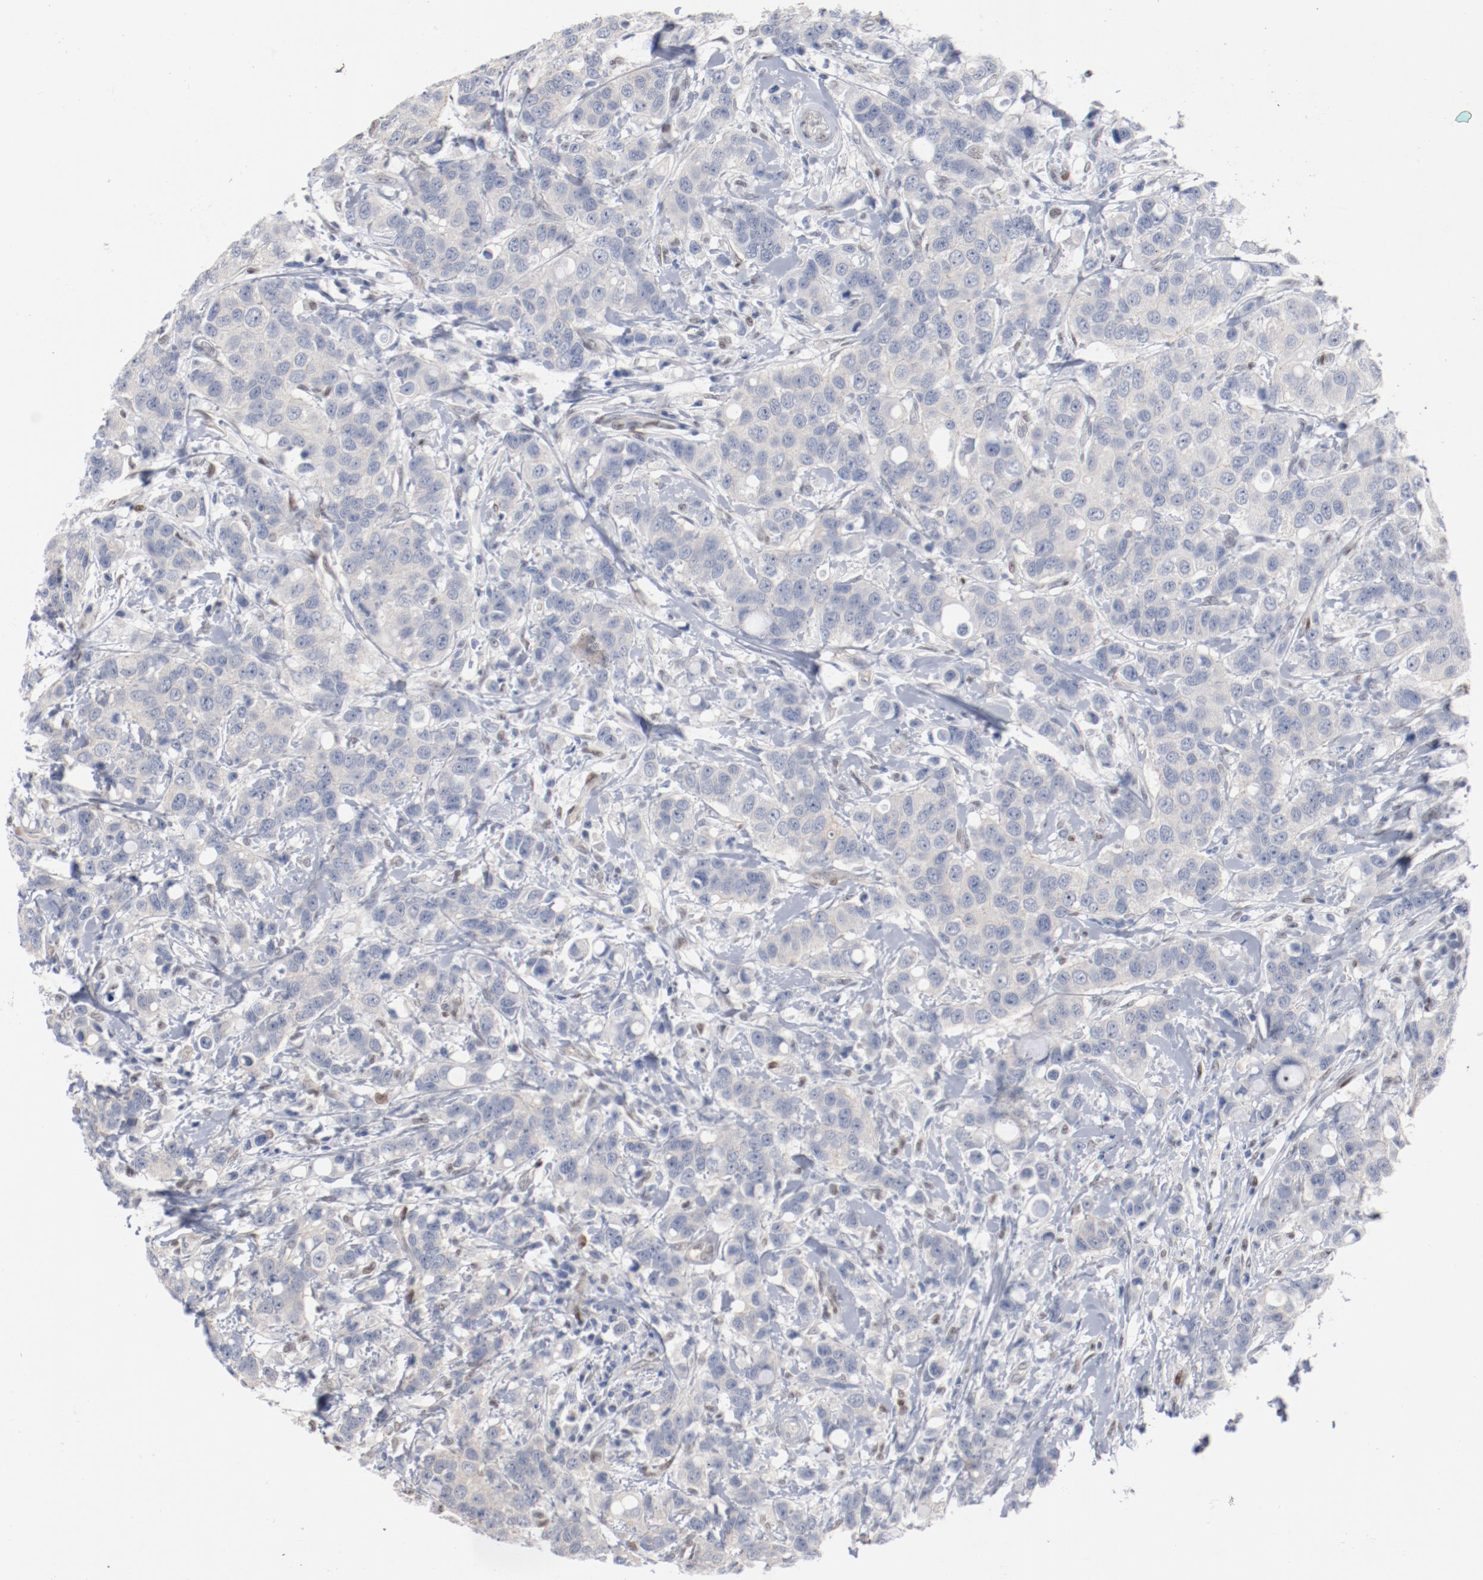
{"staining": {"intensity": "negative", "quantity": "none", "location": "none"}, "tissue": "breast cancer", "cell_type": "Tumor cells", "image_type": "cancer", "snomed": [{"axis": "morphology", "description": "Duct carcinoma"}, {"axis": "topography", "description": "Breast"}], "caption": "IHC image of breast cancer stained for a protein (brown), which reveals no positivity in tumor cells.", "gene": "ZEB2", "patient": {"sex": "female", "age": 27}}